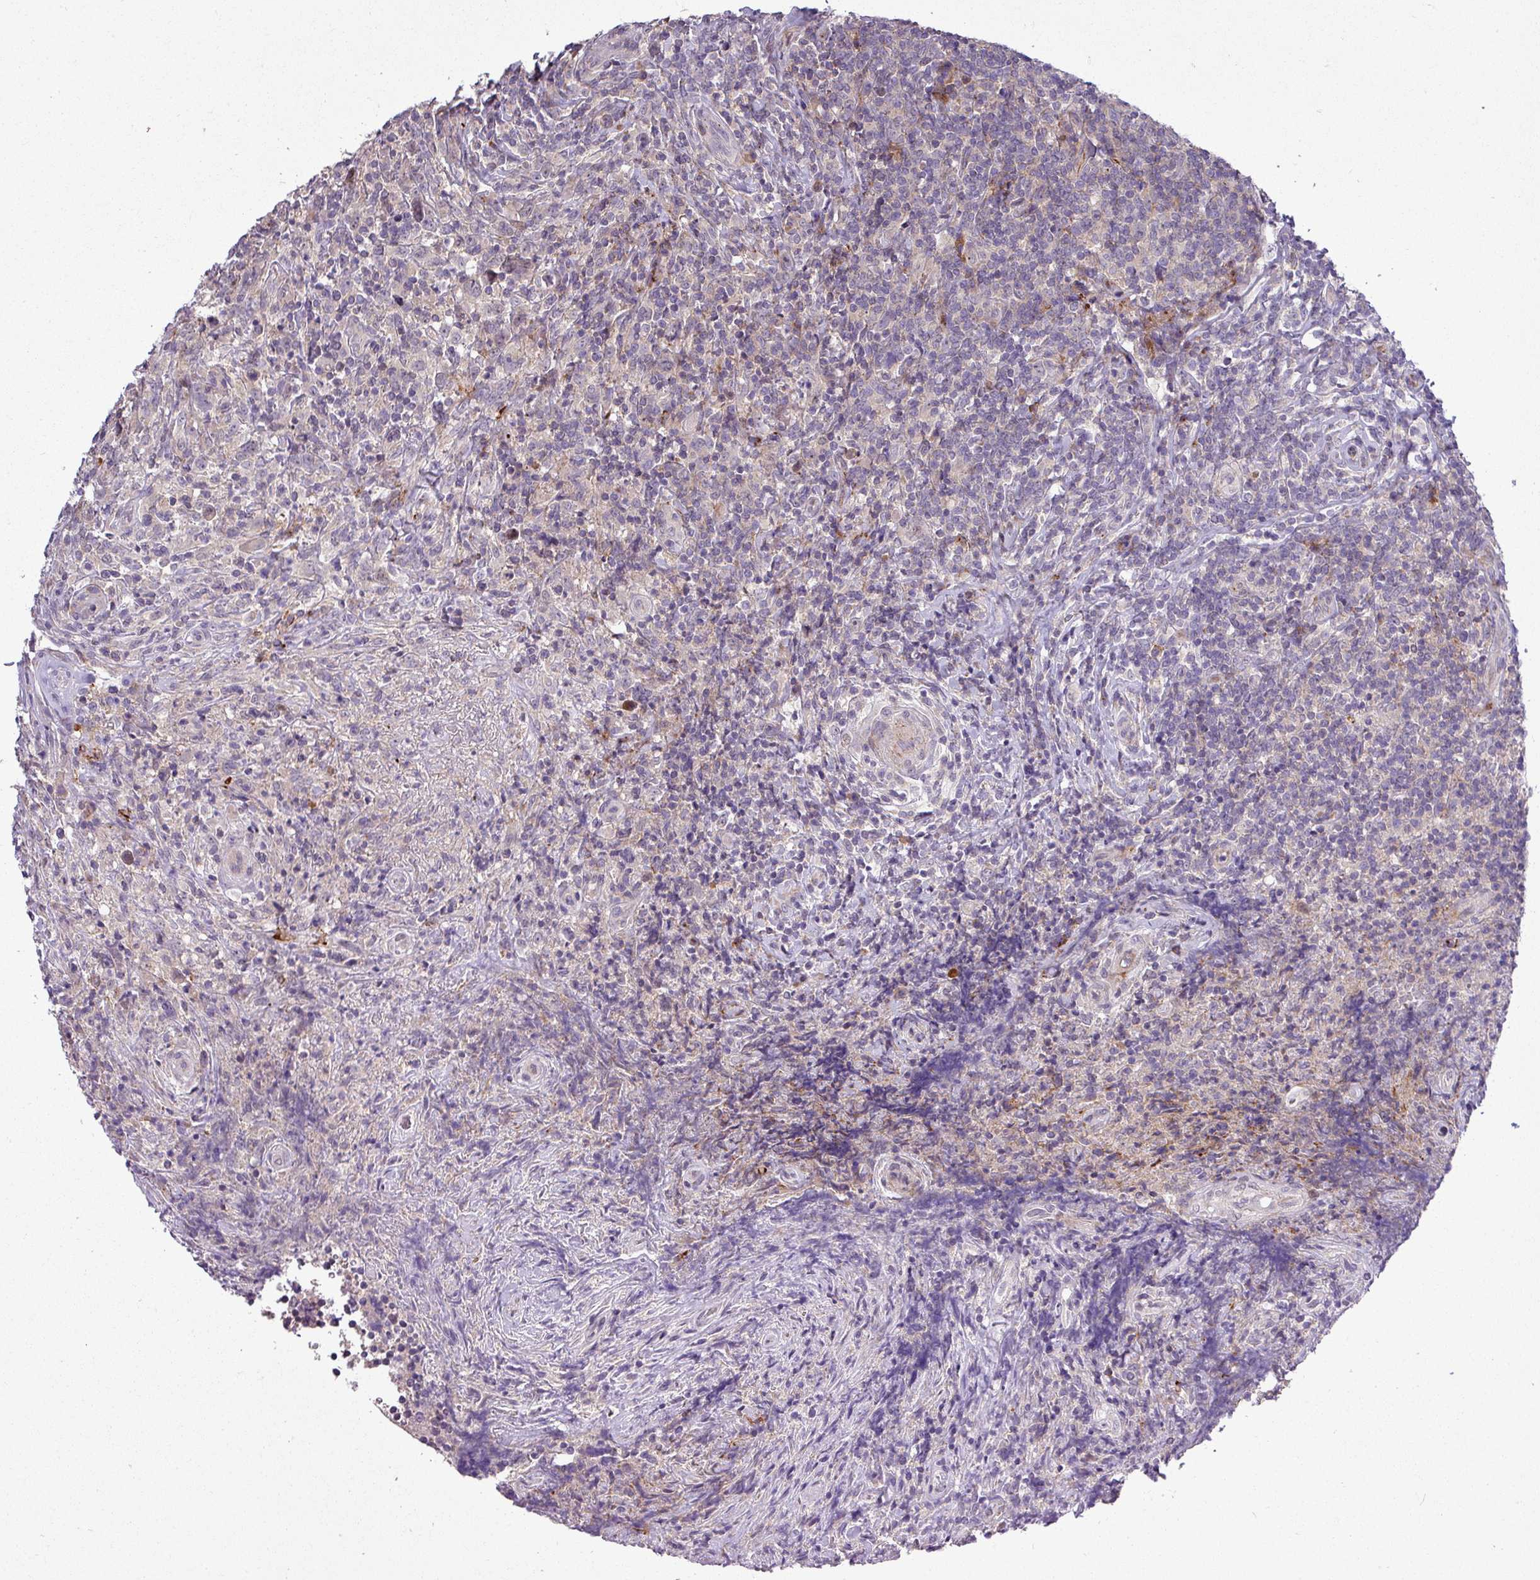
{"staining": {"intensity": "negative", "quantity": "none", "location": "none"}, "tissue": "lymphoma", "cell_type": "Tumor cells", "image_type": "cancer", "snomed": [{"axis": "morphology", "description": "Hodgkin's disease, NOS"}, {"axis": "topography", "description": "Lymph node"}], "caption": "A micrograph of lymphoma stained for a protein demonstrates no brown staining in tumor cells.", "gene": "TPRA1", "patient": {"sex": "female", "age": 18}}